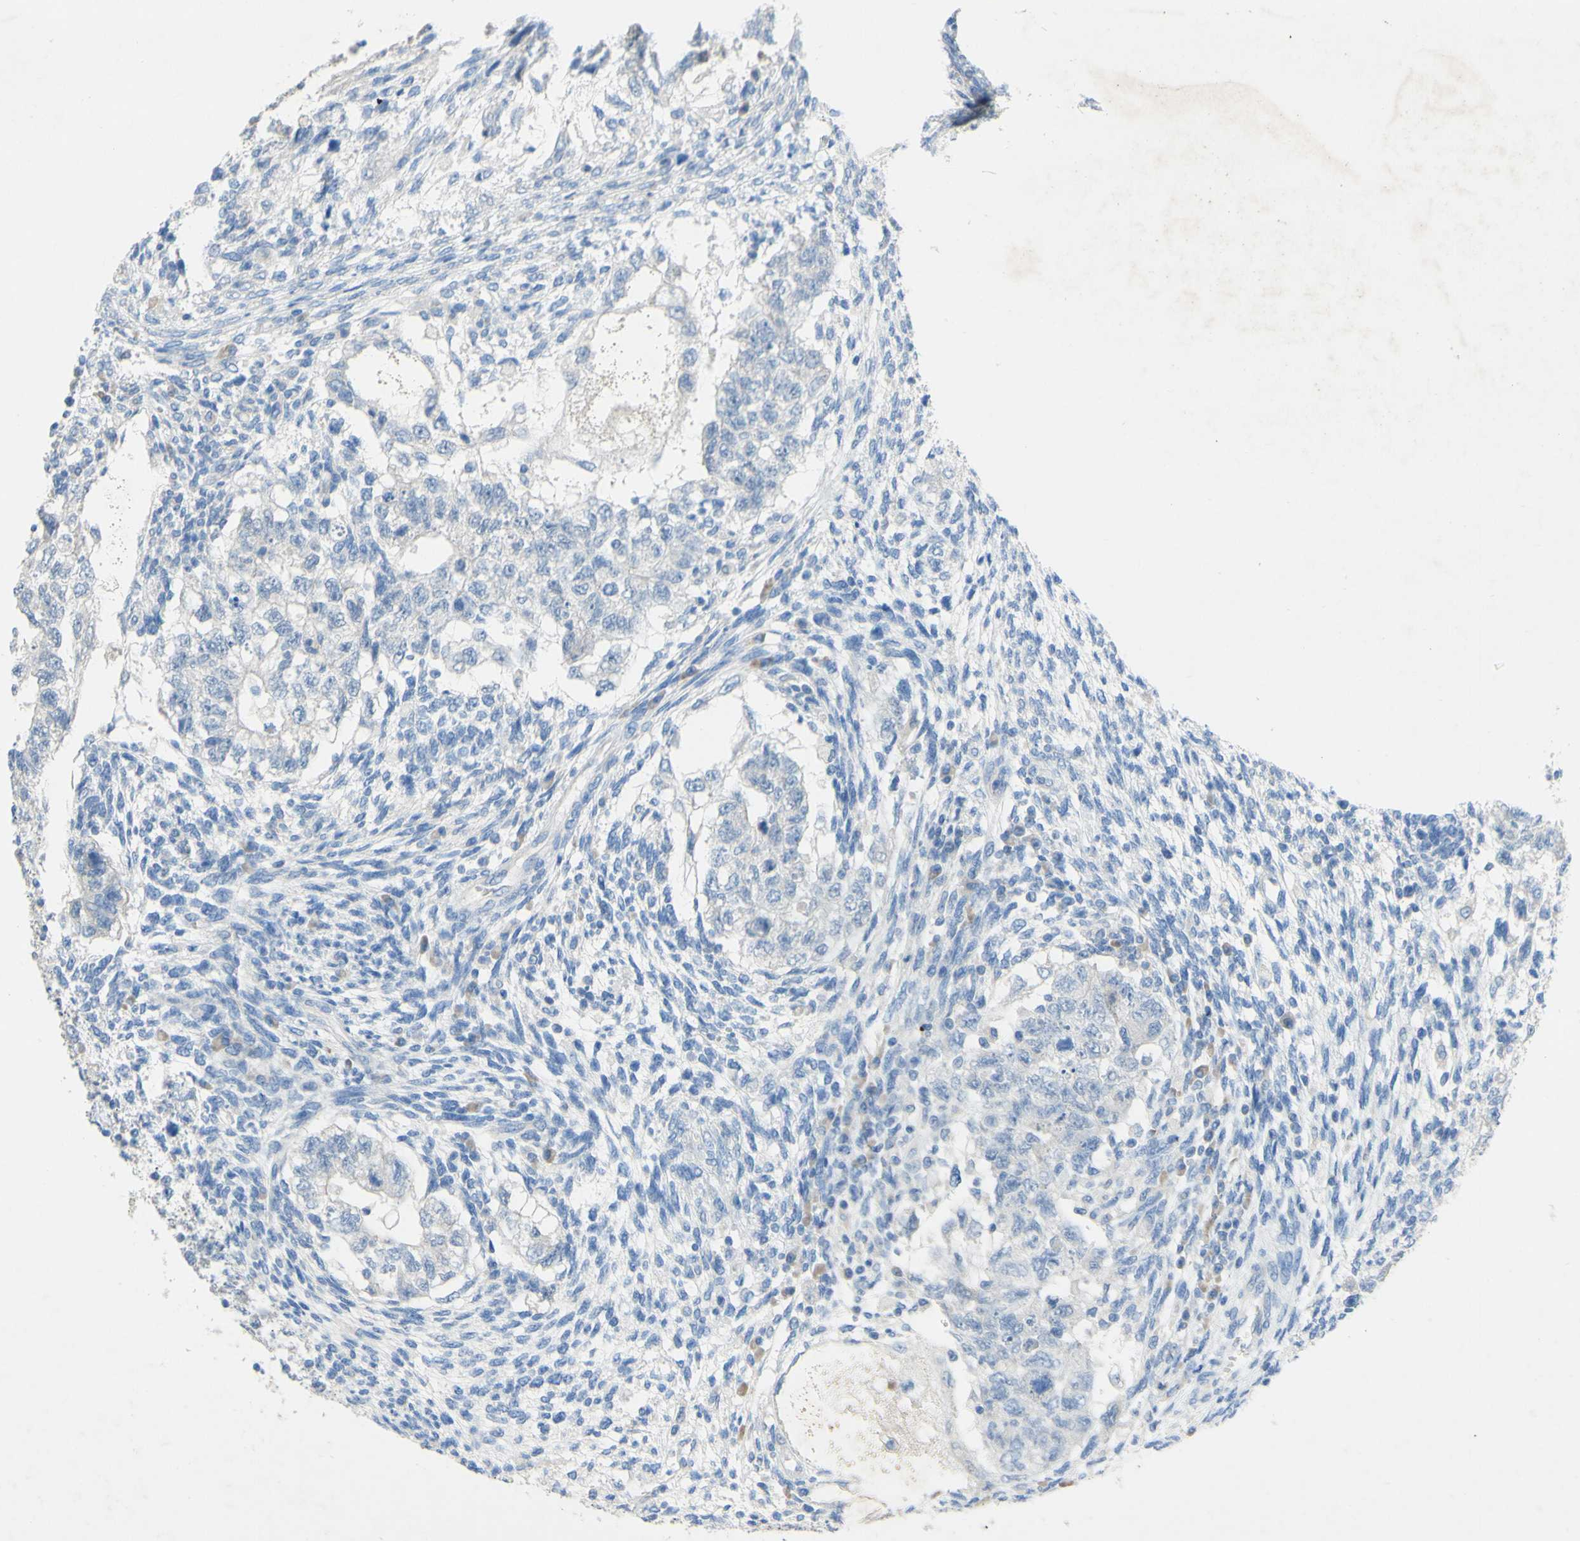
{"staining": {"intensity": "negative", "quantity": "none", "location": "none"}, "tissue": "testis cancer", "cell_type": "Tumor cells", "image_type": "cancer", "snomed": [{"axis": "morphology", "description": "Normal tissue, NOS"}, {"axis": "morphology", "description": "Carcinoma, Embryonal, NOS"}, {"axis": "topography", "description": "Testis"}], "caption": "Immunohistochemistry (IHC) micrograph of neoplastic tissue: human testis cancer stained with DAB exhibits no significant protein positivity in tumor cells.", "gene": "ACADL", "patient": {"sex": "male", "age": 36}}